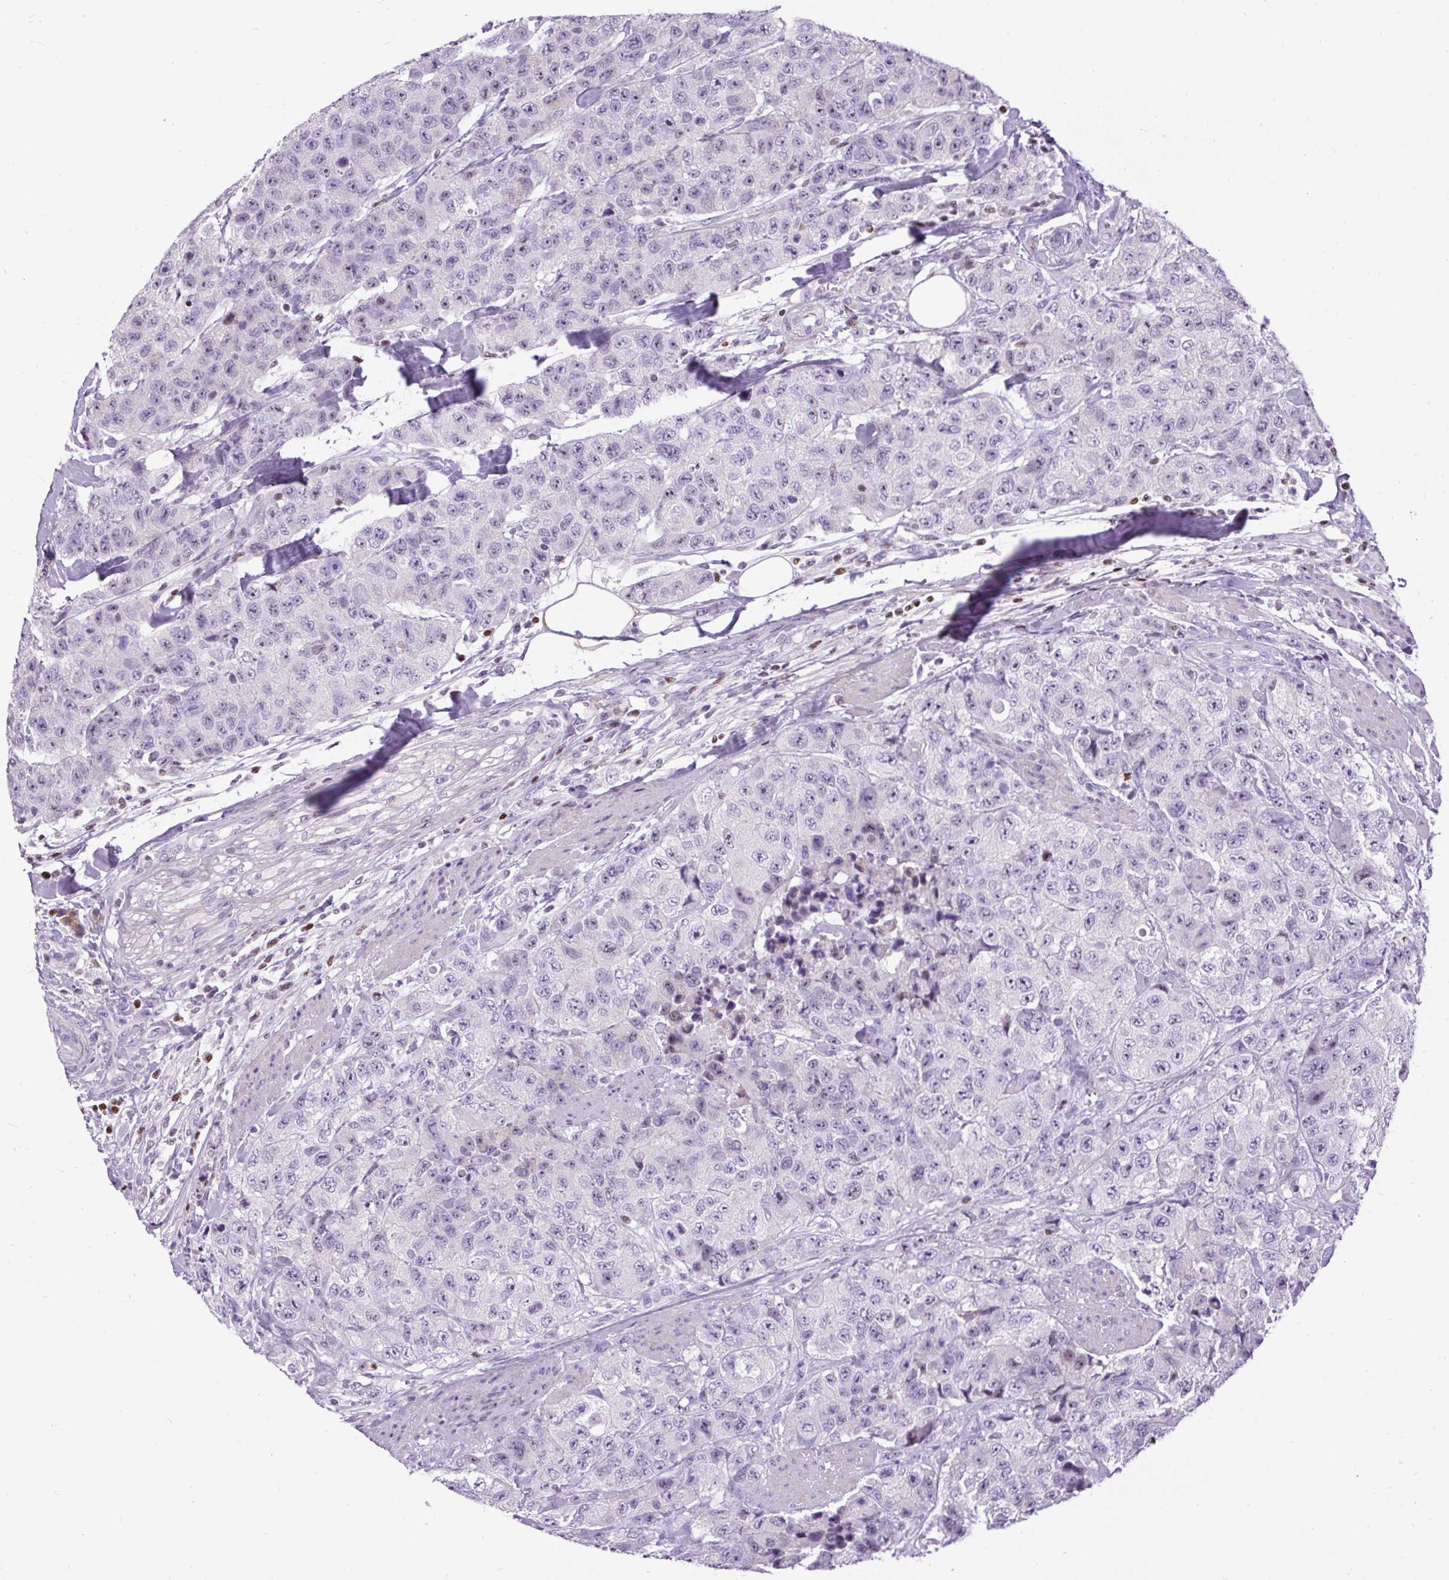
{"staining": {"intensity": "negative", "quantity": "none", "location": "none"}, "tissue": "urothelial cancer", "cell_type": "Tumor cells", "image_type": "cancer", "snomed": [{"axis": "morphology", "description": "Urothelial carcinoma, High grade"}, {"axis": "topography", "description": "Urinary bladder"}], "caption": "This histopathology image is of urothelial carcinoma (high-grade) stained with IHC to label a protein in brown with the nuclei are counter-stained blue. There is no positivity in tumor cells.", "gene": "SPC24", "patient": {"sex": "female", "age": 78}}